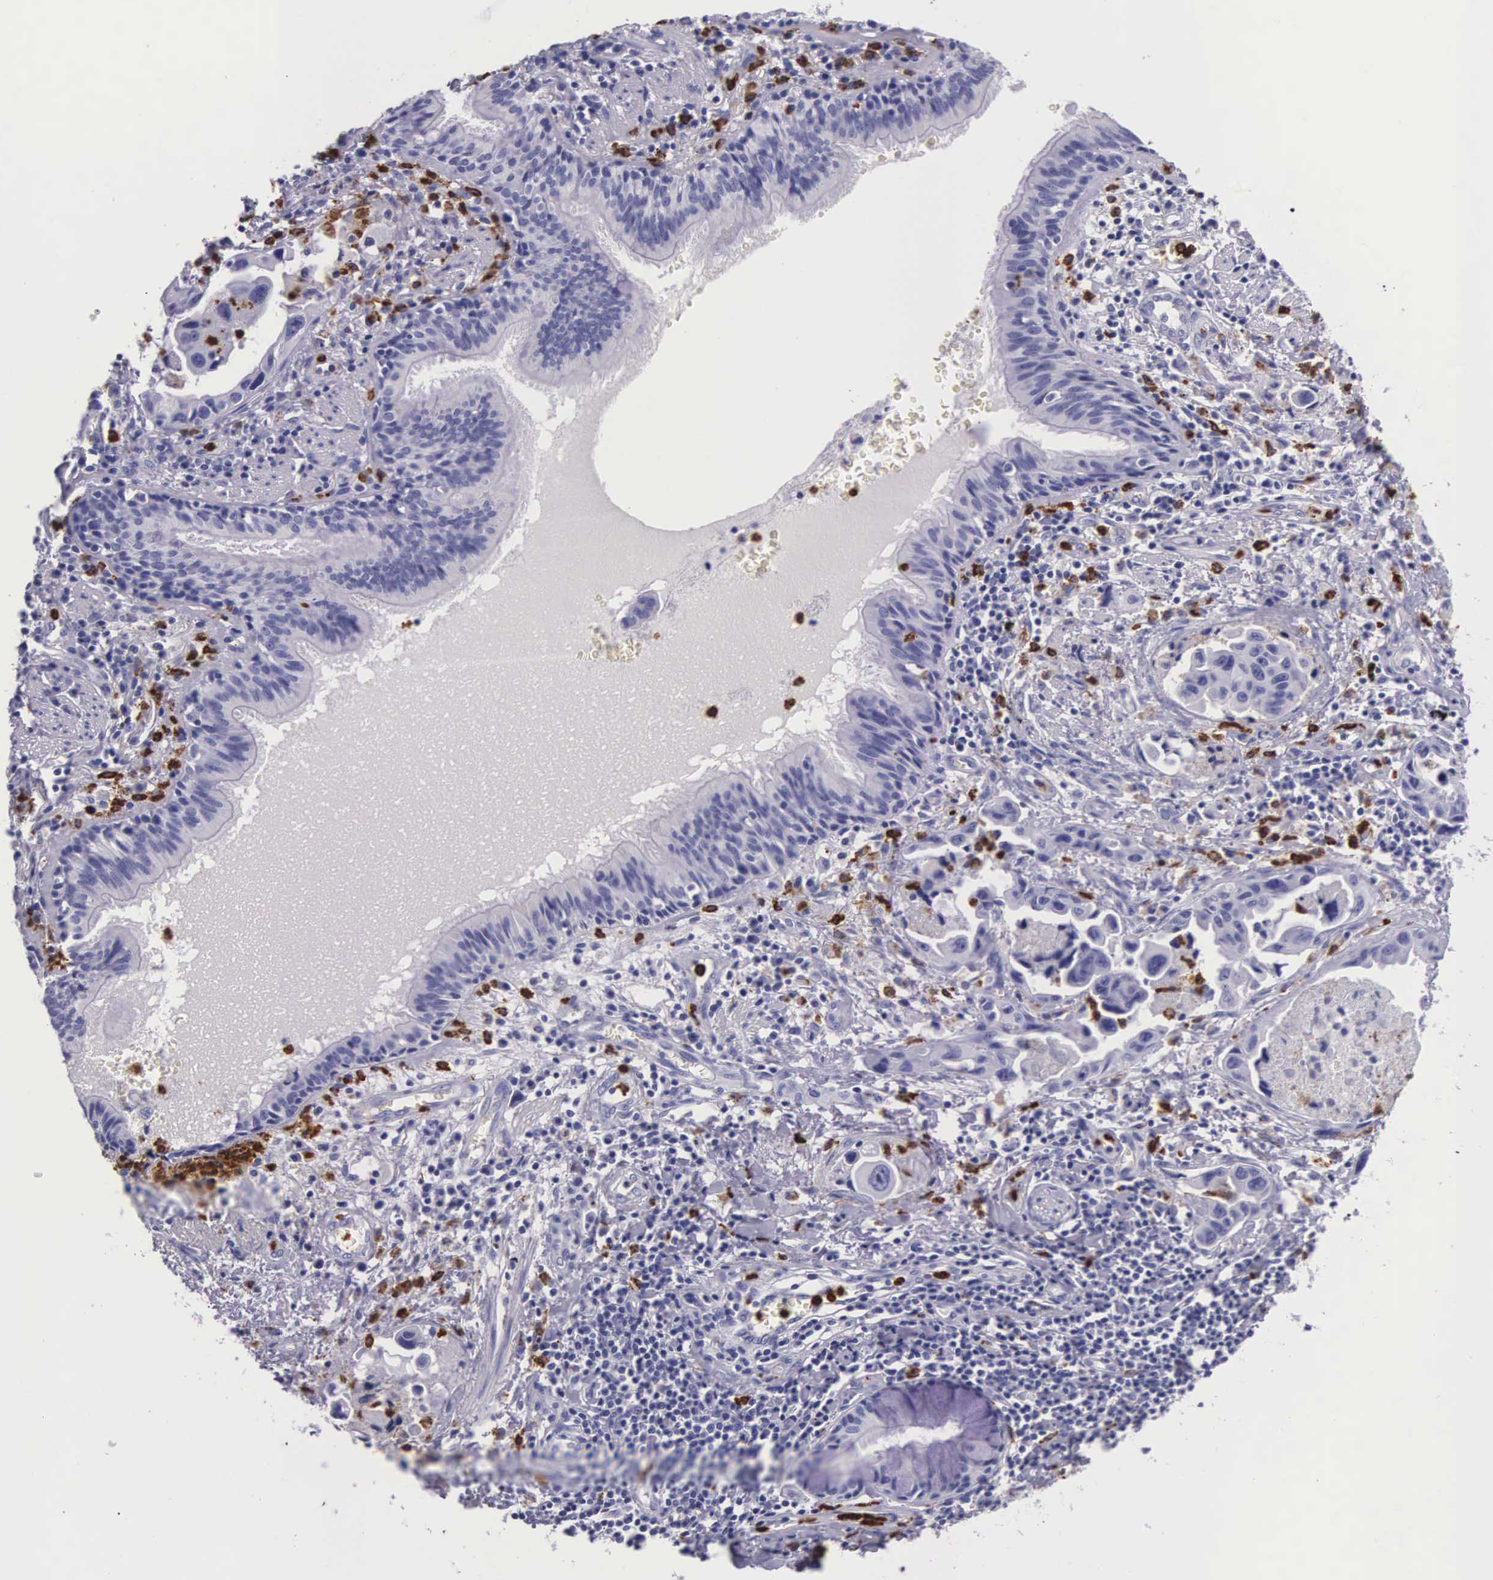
{"staining": {"intensity": "negative", "quantity": "none", "location": "none"}, "tissue": "lung cancer", "cell_type": "Tumor cells", "image_type": "cancer", "snomed": [{"axis": "morphology", "description": "Adenocarcinoma, NOS"}, {"axis": "topography", "description": "Lung"}], "caption": "Tumor cells are negative for brown protein staining in lung cancer.", "gene": "FCN1", "patient": {"sex": "male", "age": 64}}